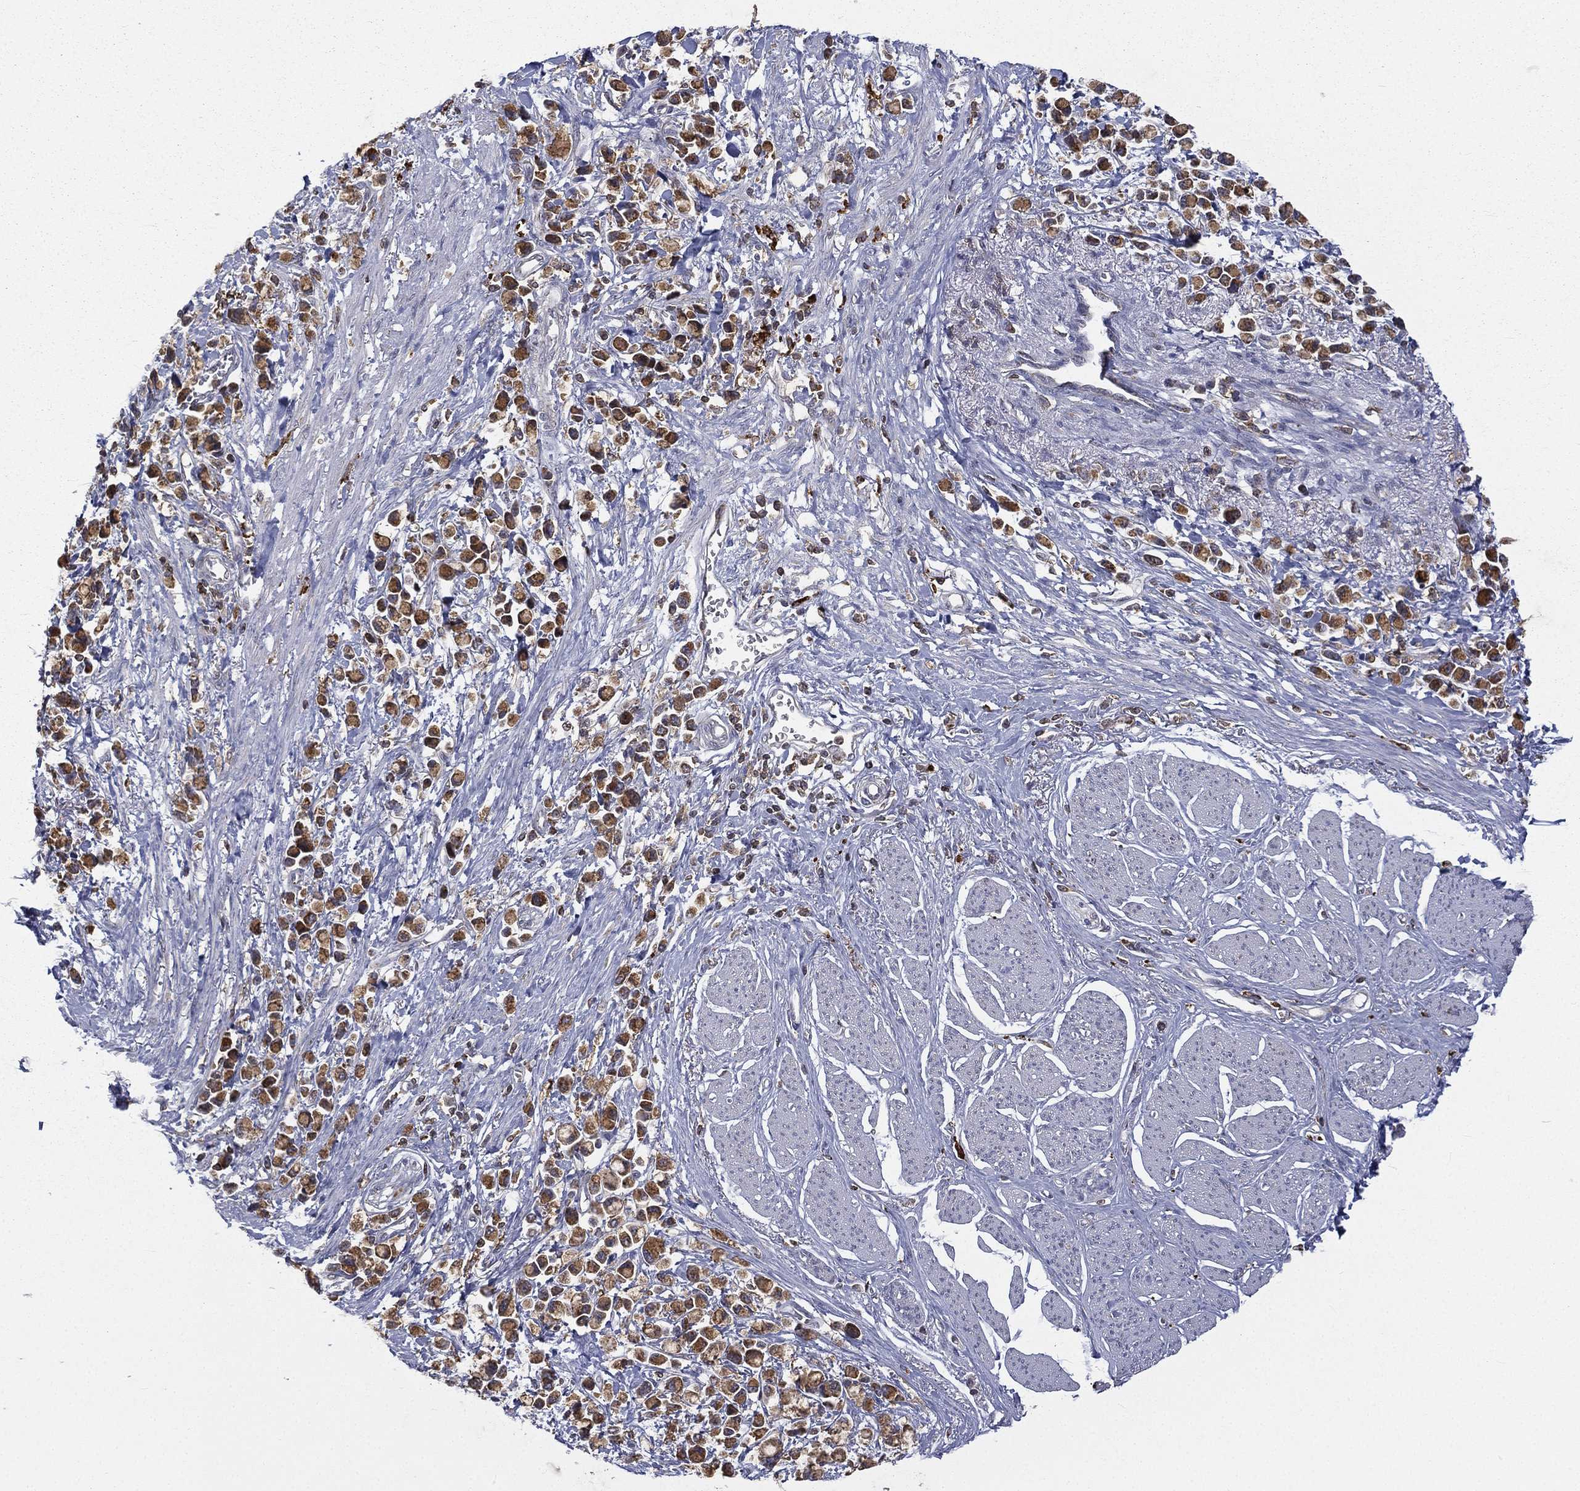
{"staining": {"intensity": "strong", "quantity": "25%-75%", "location": "cytoplasmic/membranous"}, "tissue": "stomach cancer", "cell_type": "Tumor cells", "image_type": "cancer", "snomed": [{"axis": "morphology", "description": "Adenocarcinoma, NOS"}, {"axis": "topography", "description": "Stomach"}], "caption": "Protein staining exhibits strong cytoplasmic/membranous positivity in about 25%-75% of tumor cells in stomach cancer (adenocarcinoma). The staining was performed using DAB to visualize the protein expression in brown, while the nuclei were stained in blue with hematoxylin (Magnification: 20x).", "gene": "RIN3", "patient": {"sex": "female", "age": 81}}